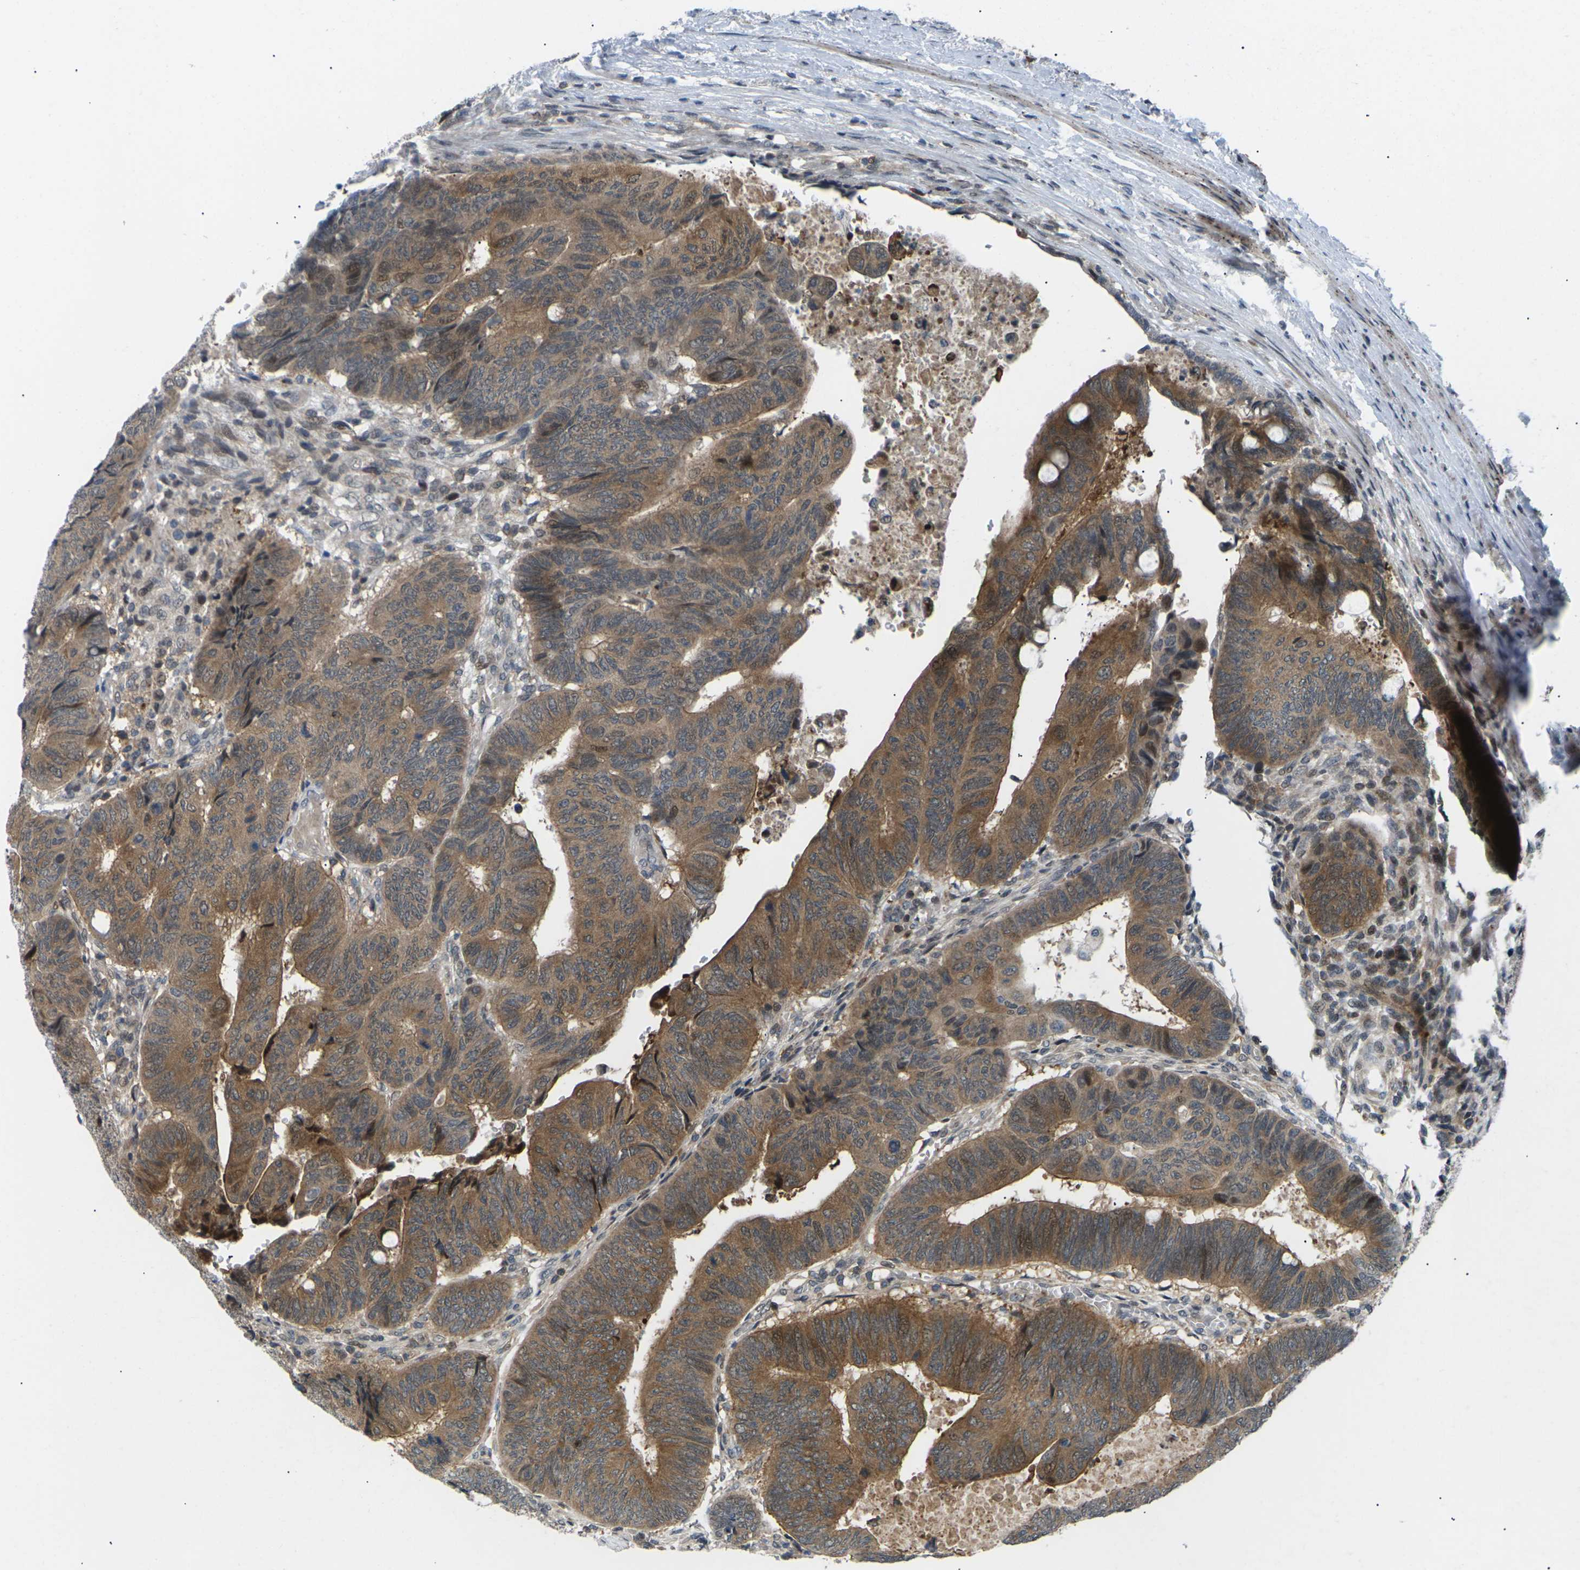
{"staining": {"intensity": "moderate", "quantity": ">75%", "location": "cytoplasmic/membranous"}, "tissue": "colorectal cancer", "cell_type": "Tumor cells", "image_type": "cancer", "snomed": [{"axis": "morphology", "description": "Normal tissue, NOS"}, {"axis": "morphology", "description": "Adenocarcinoma, NOS"}, {"axis": "topography", "description": "Rectum"}, {"axis": "topography", "description": "Peripheral nerve tissue"}], "caption": "Moderate cytoplasmic/membranous protein expression is seen in about >75% of tumor cells in colorectal cancer.", "gene": "RPS6KA3", "patient": {"sex": "male", "age": 92}}